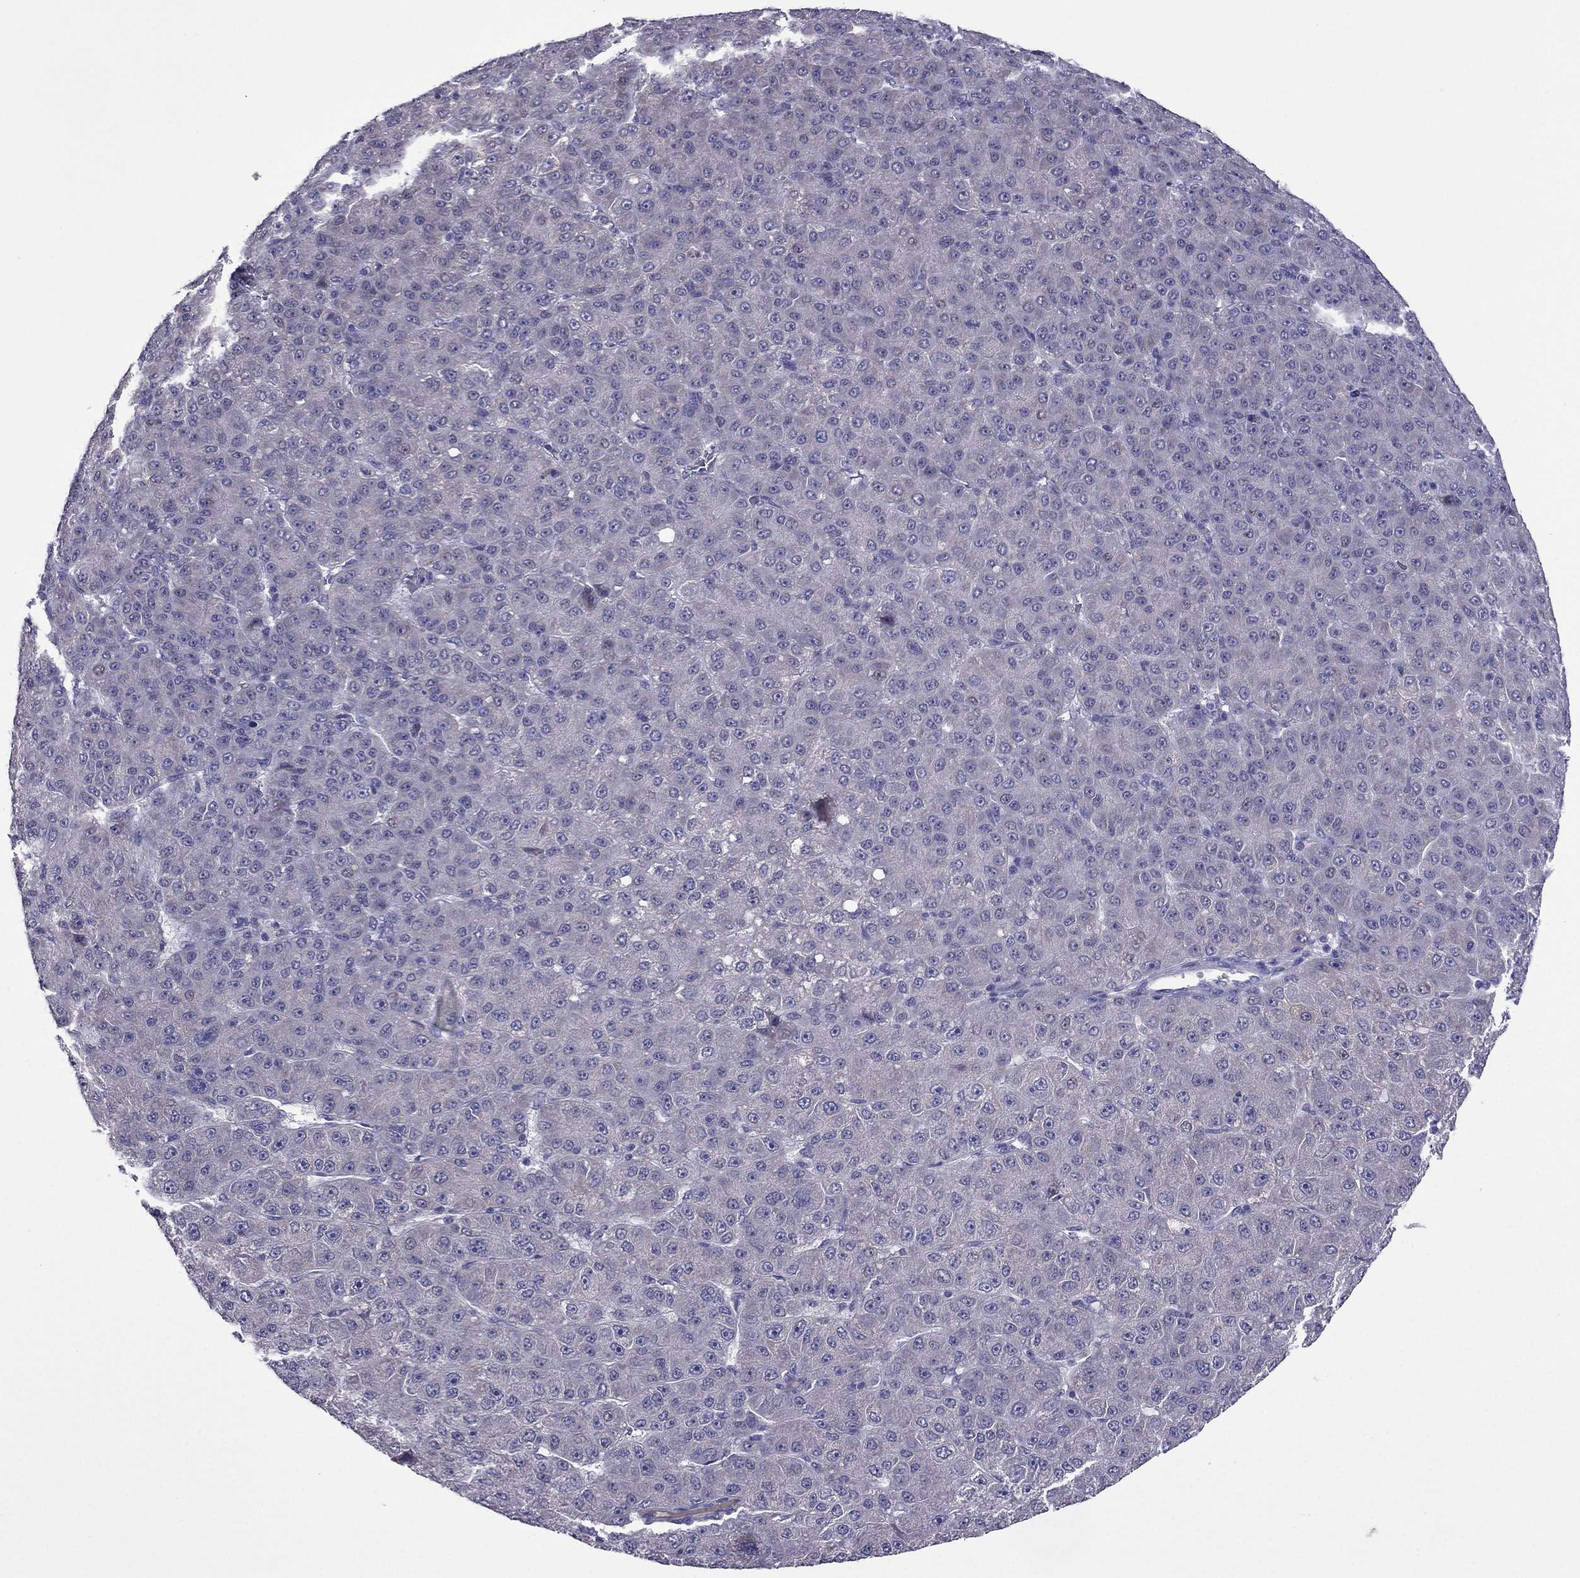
{"staining": {"intensity": "negative", "quantity": "none", "location": "none"}, "tissue": "liver cancer", "cell_type": "Tumor cells", "image_type": "cancer", "snomed": [{"axis": "morphology", "description": "Carcinoma, Hepatocellular, NOS"}, {"axis": "topography", "description": "Liver"}], "caption": "Immunohistochemical staining of human liver cancer (hepatocellular carcinoma) reveals no significant staining in tumor cells.", "gene": "SPTBN4", "patient": {"sex": "male", "age": 67}}